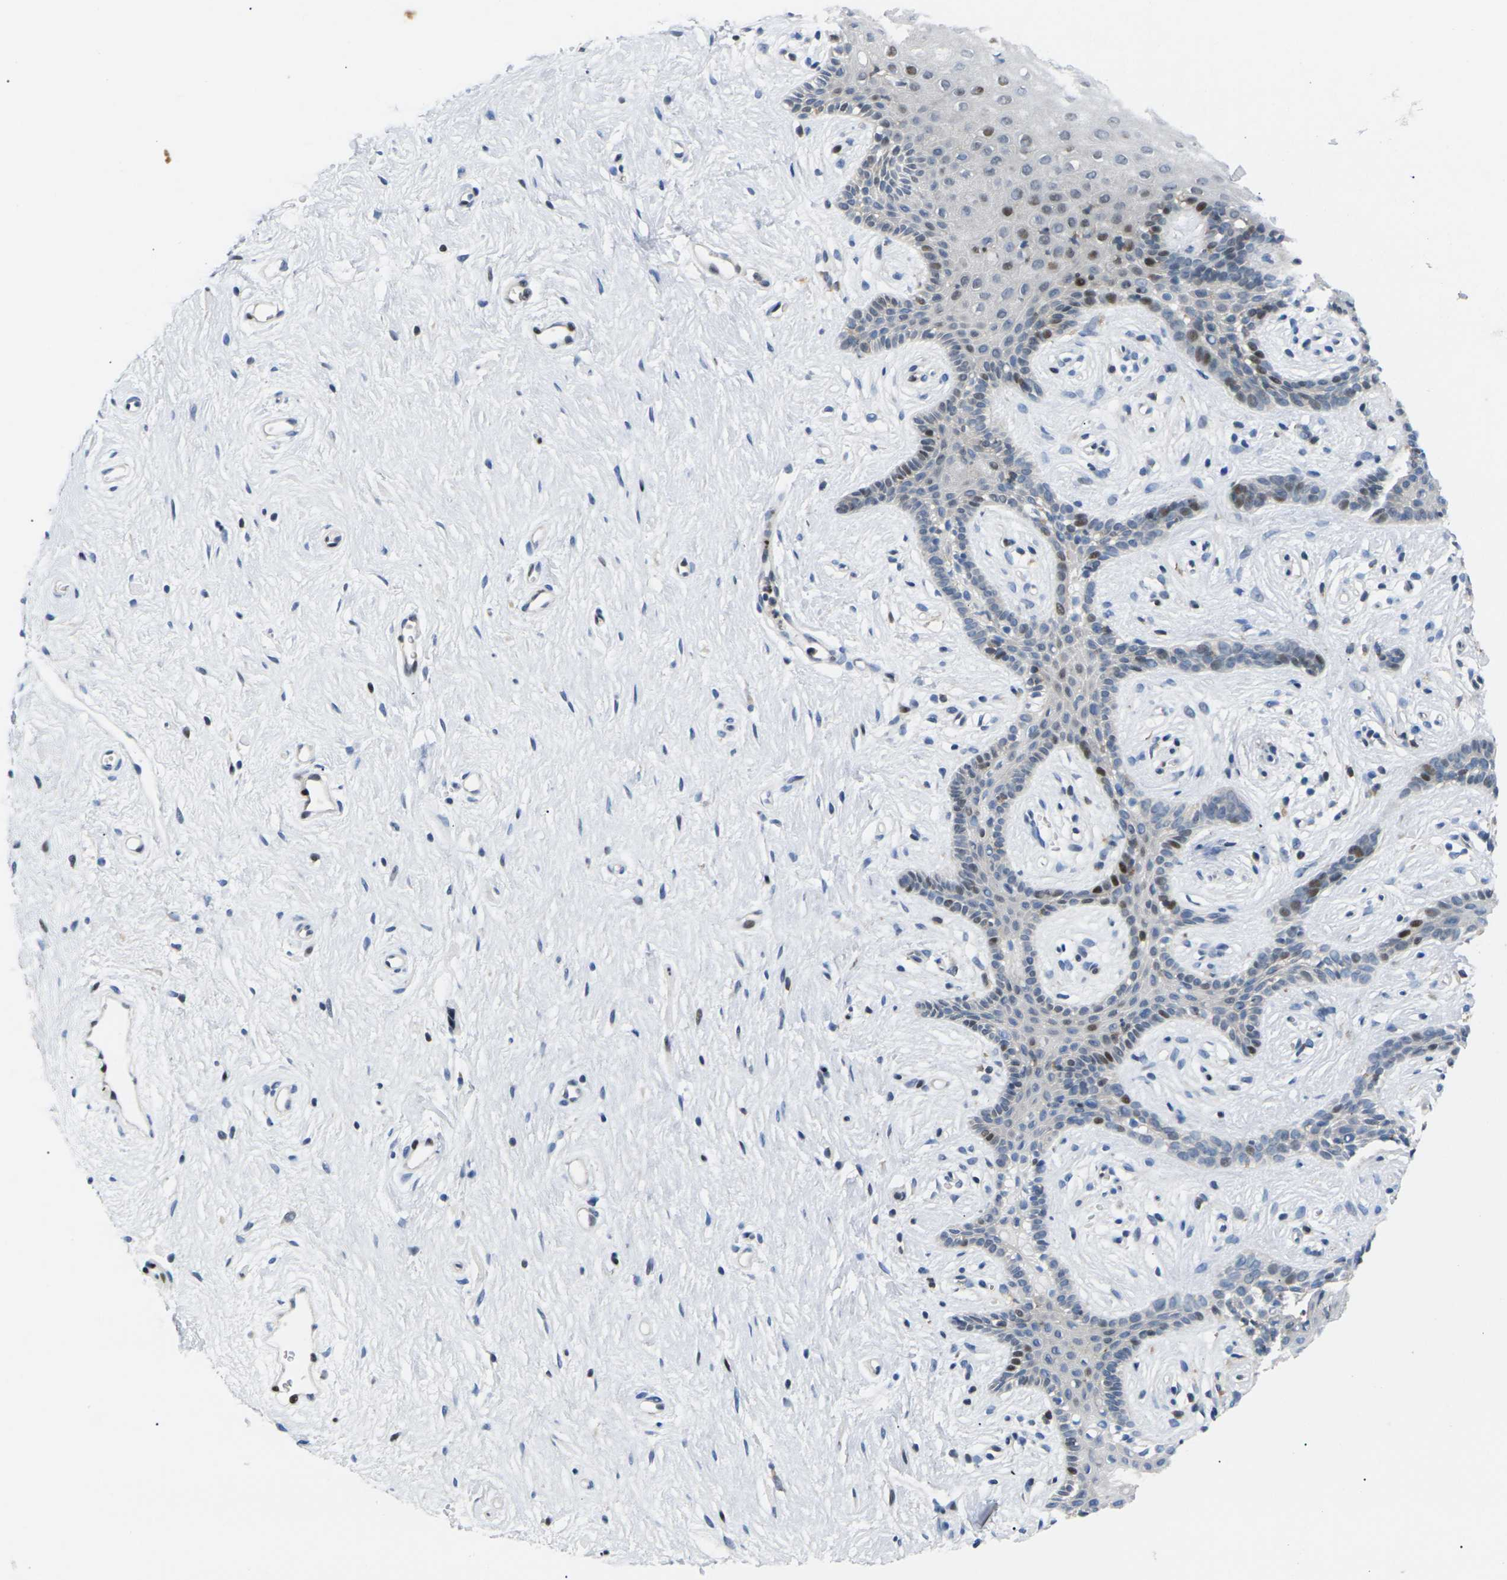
{"staining": {"intensity": "moderate", "quantity": "<25%", "location": "nuclear"}, "tissue": "vagina", "cell_type": "Squamous epithelial cells", "image_type": "normal", "snomed": [{"axis": "morphology", "description": "Normal tissue, NOS"}, {"axis": "topography", "description": "Vagina"}], "caption": "Immunohistochemistry (IHC) of benign vagina displays low levels of moderate nuclear positivity in approximately <25% of squamous epithelial cells. Immunohistochemistry stains the protein of interest in brown and the nuclei are stained blue.", "gene": "RPS6KA3", "patient": {"sex": "female", "age": 44}}